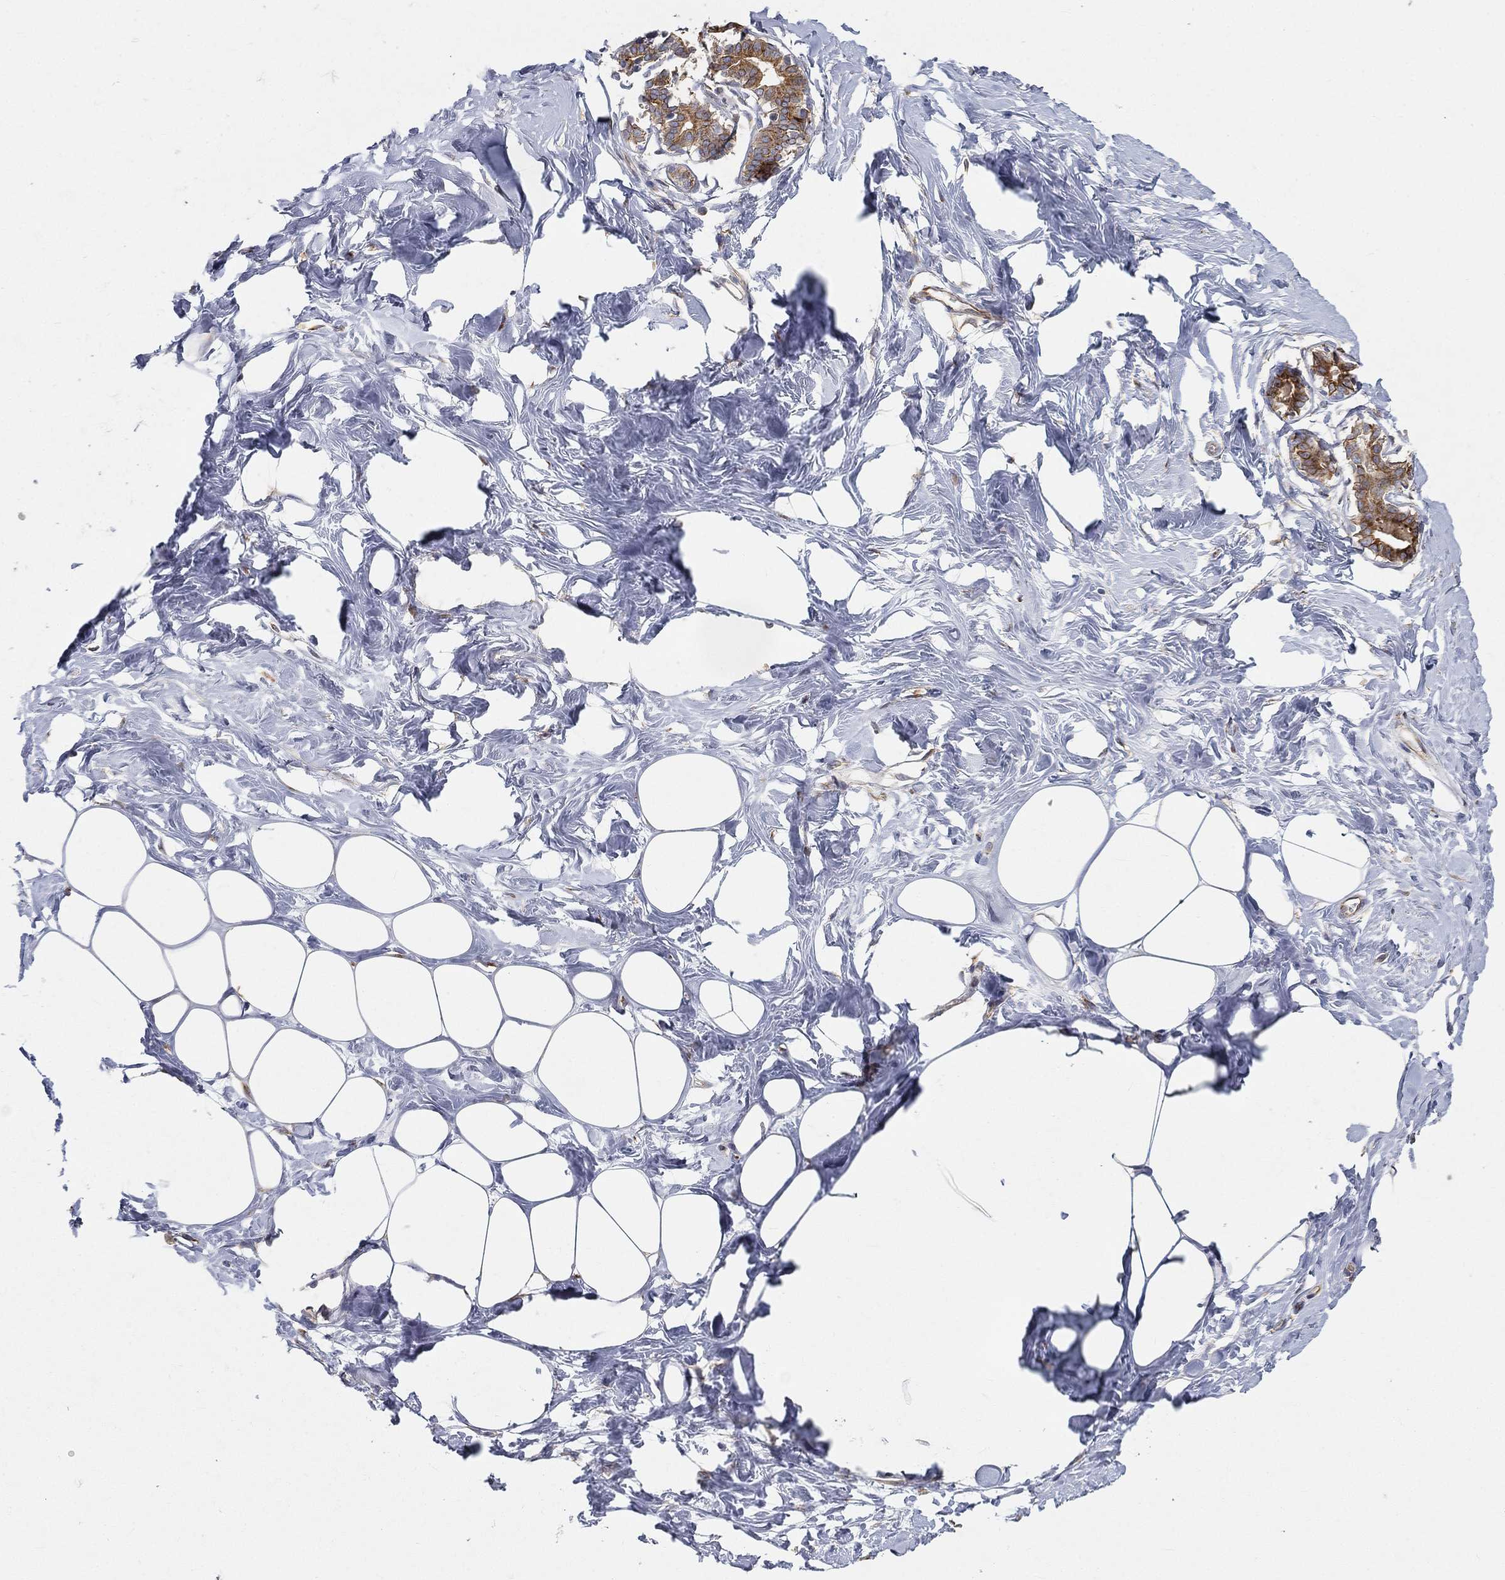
{"staining": {"intensity": "negative", "quantity": "none", "location": "none"}, "tissue": "breast", "cell_type": "Adipocytes", "image_type": "normal", "snomed": [{"axis": "morphology", "description": "Normal tissue, NOS"}, {"axis": "morphology", "description": "Lobular carcinoma, in situ"}, {"axis": "topography", "description": "Breast"}], "caption": "Immunohistochemistry of normal human breast demonstrates no positivity in adipocytes.", "gene": "TMEM25", "patient": {"sex": "female", "age": 35}}